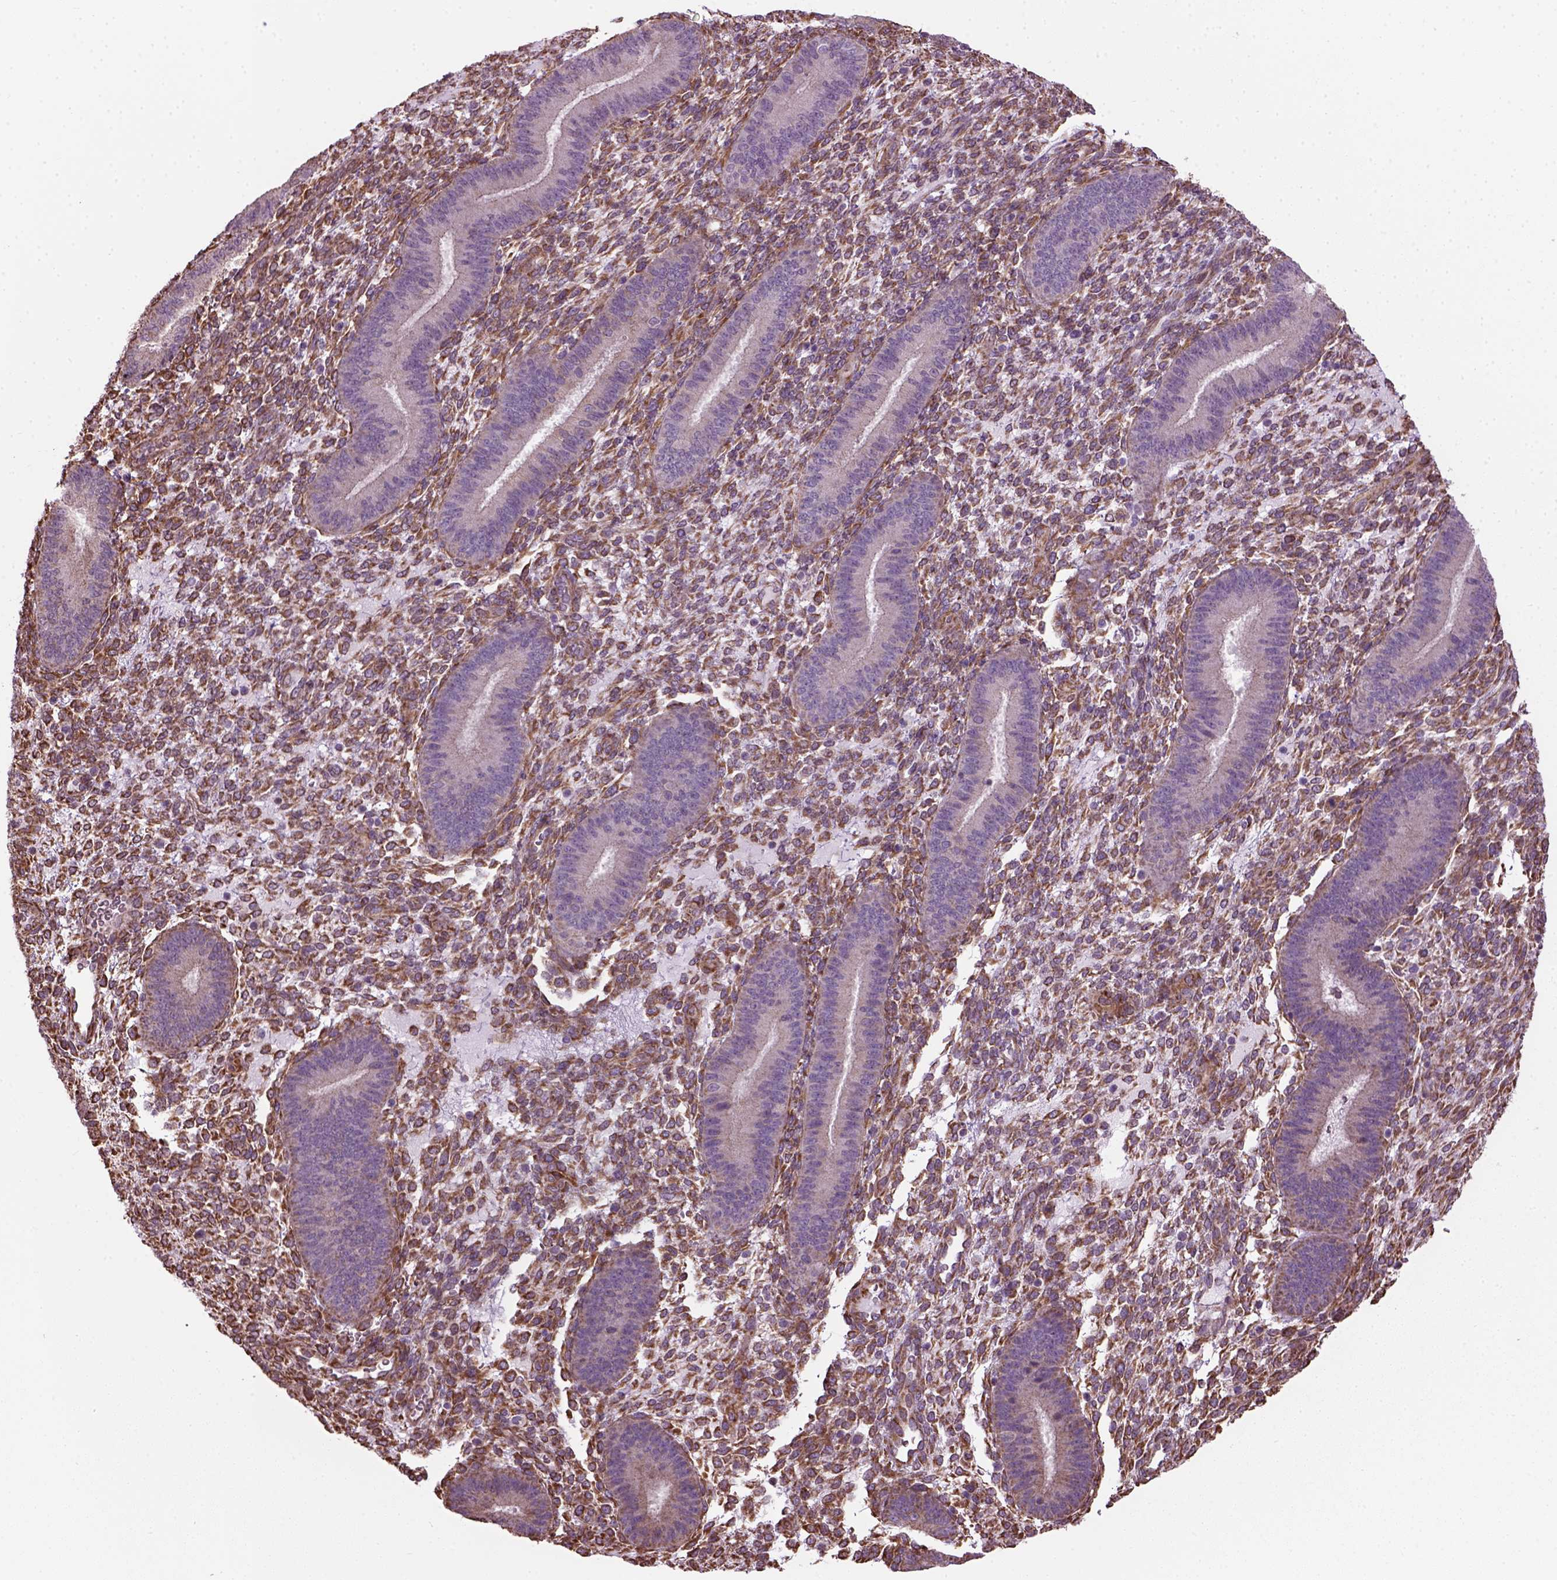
{"staining": {"intensity": "moderate", "quantity": "25%-75%", "location": "cytoplasmic/membranous"}, "tissue": "endometrium", "cell_type": "Cells in endometrial stroma", "image_type": "normal", "snomed": [{"axis": "morphology", "description": "Normal tissue, NOS"}, {"axis": "topography", "description": "Endometrium"}], "caption": "An immunohistochemistry image of normal tissue is shown. Protein staining in brown highlights moderate cytoplasmic/membranous positivity in endometrium within cells in endometrial stroma. (DAB IHC with brightfield microscopy, high magnification).", "gene": "XK", "patient": {"sex": "female", "age": 39}}